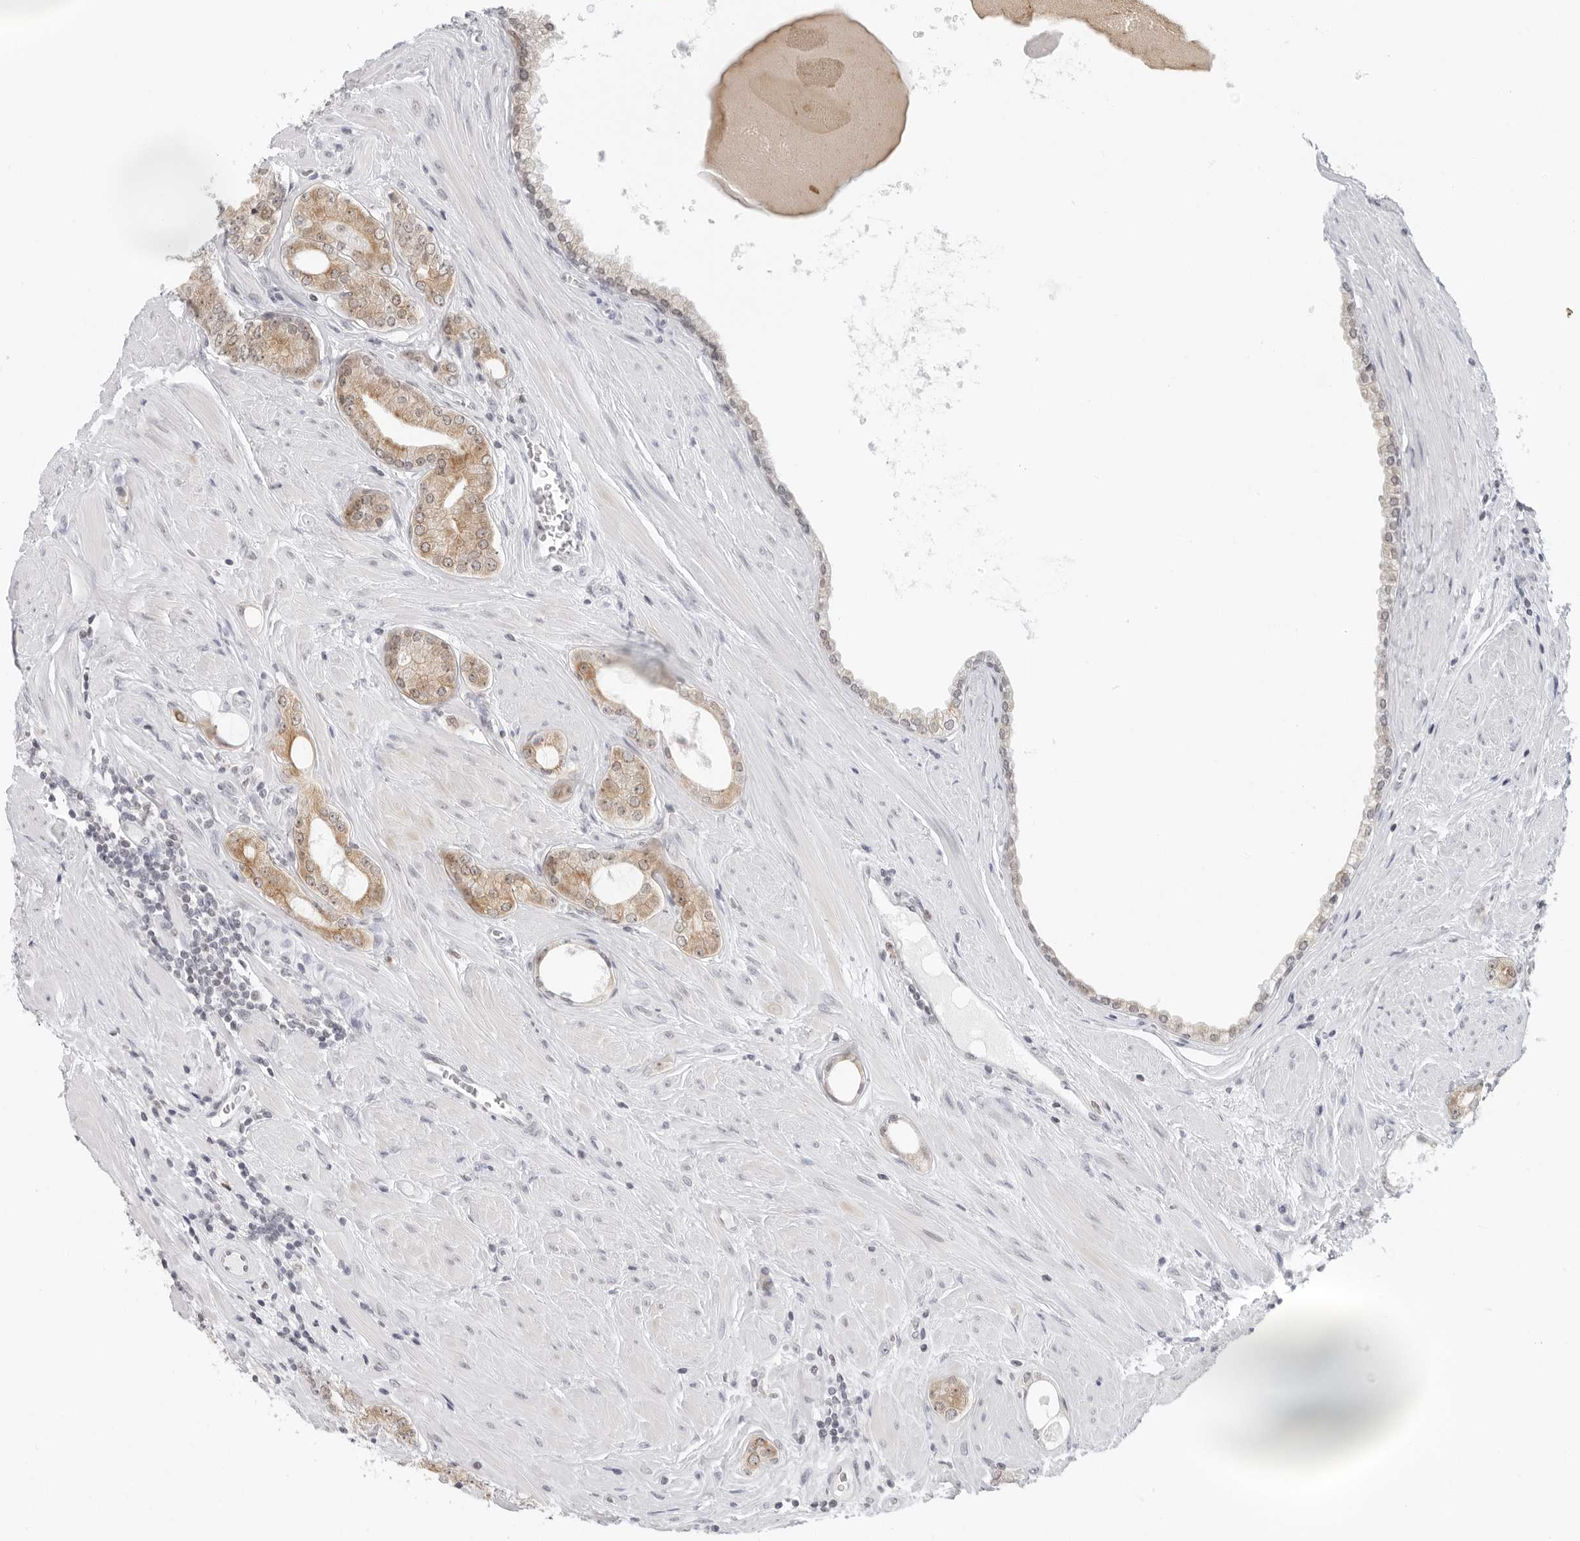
{"staining": {"intensity": "moderate", "quantity": "25%-75%", "location": "cytoplasmic/membranous,nuclear"}, "tissue": "prostate cancer", "cell_type": "Tumor cells", "image_type": "cancer", "snomed": [{"axis": "morphology", "description": "Adenocarcinoma, Low grade"}, {"axis": "topography", "description": "Prostate"}], "caption": "Moderate cytoplasmic/membranous and nuclear protein positivity is appreciated in approximately 25%-75% of tumor cells in low-grade adenocarcinoma (prostate).", "gene": "FLG2", "patient": {"sex": "male", "age": 62}}